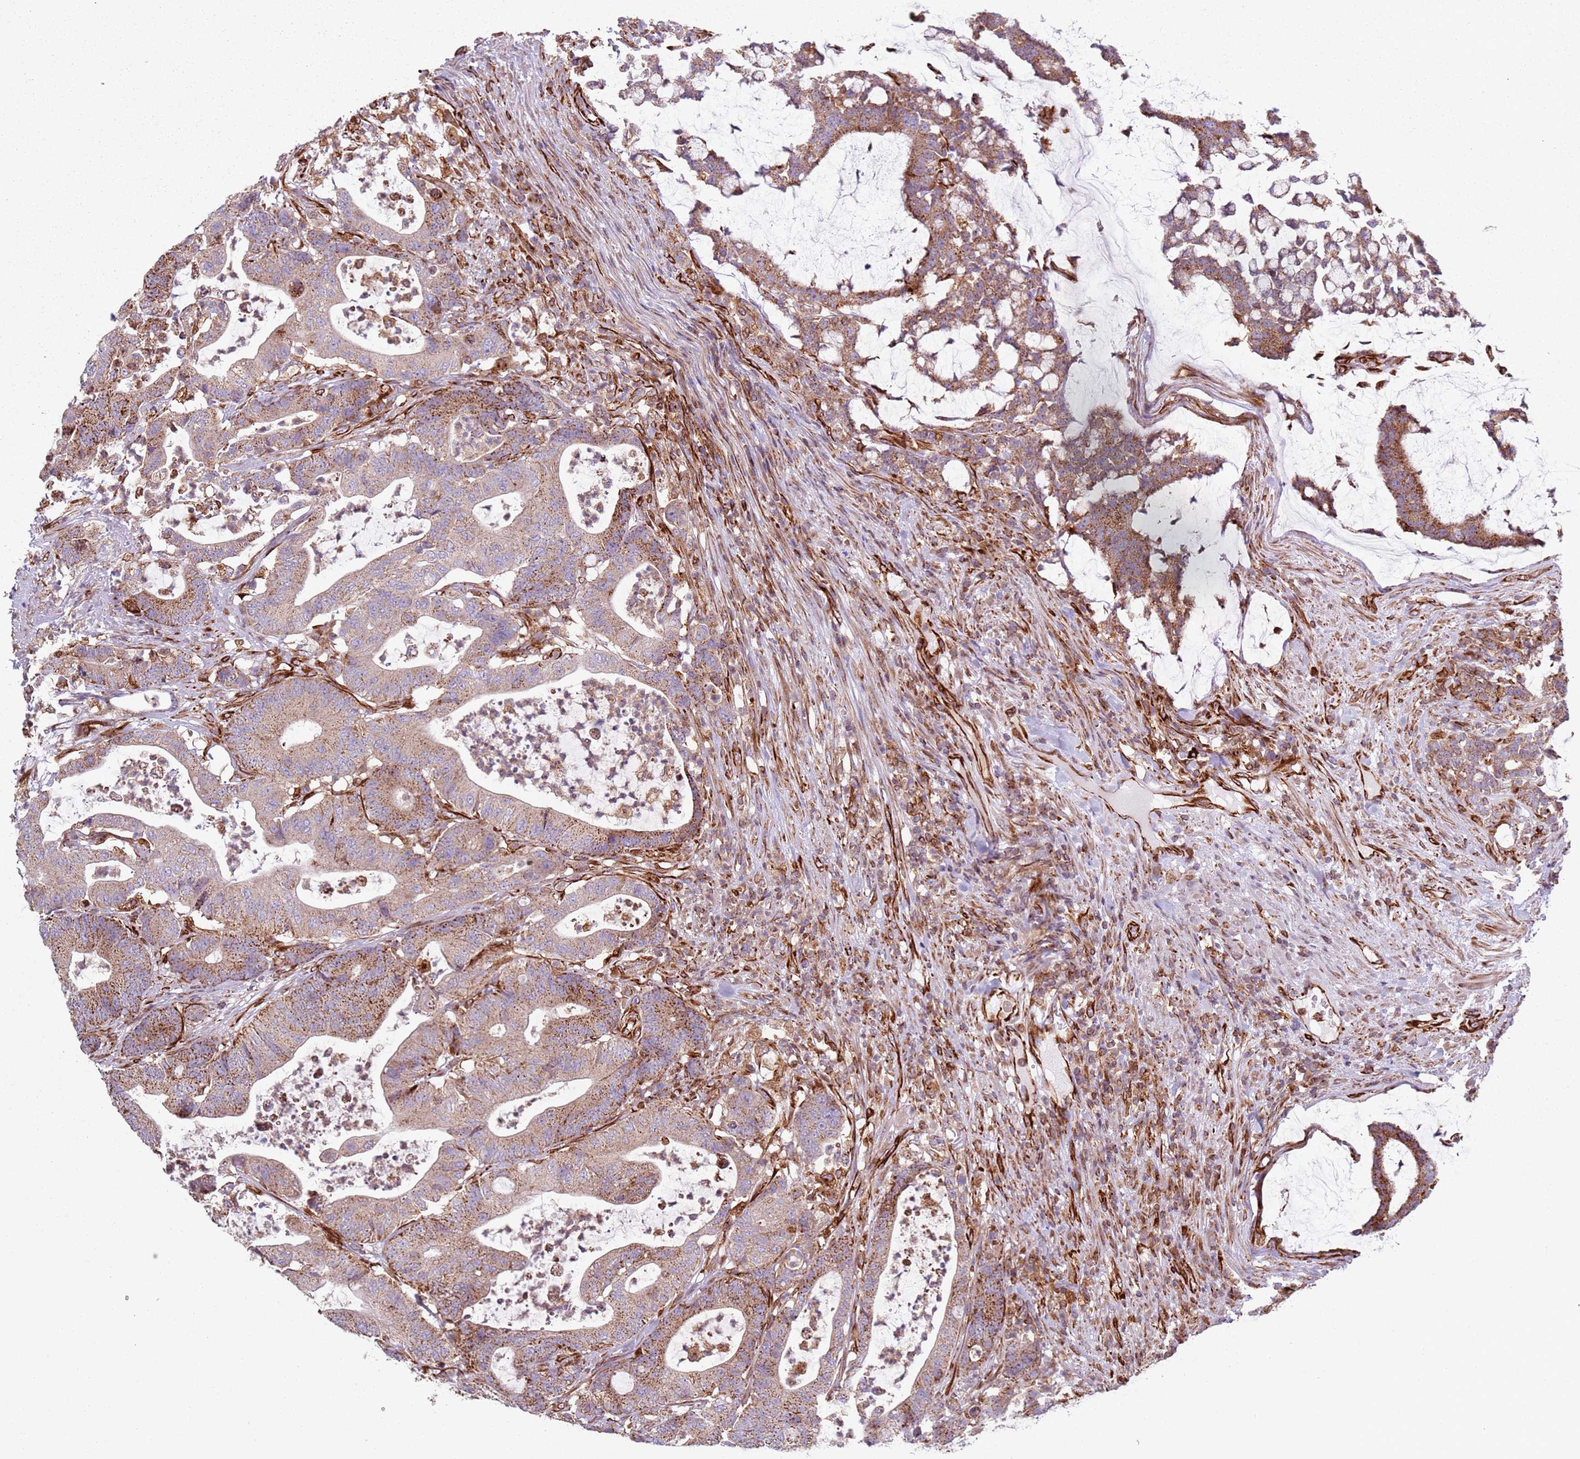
{"staining": {"intensity": "moderate", "quantity": "25%-75%", "location": "cytoplasmic/membranous"}, "tissue": "colorectal cancer", "cell_type": "Tumor cells", "image_type": "cancer", "snomed": [{"axis": "morphology", "description": "Adenocarcinoma, NOS"}, {"axis": "topography", "description": "Colon"}], "caption": "Human colorectal cancer (adenocarcinoma) stained with a protein marker exhibits moderate staining in tumor cells.", "gene": "SNAPIN", "patient": {"sex": "female", "age": 84}}